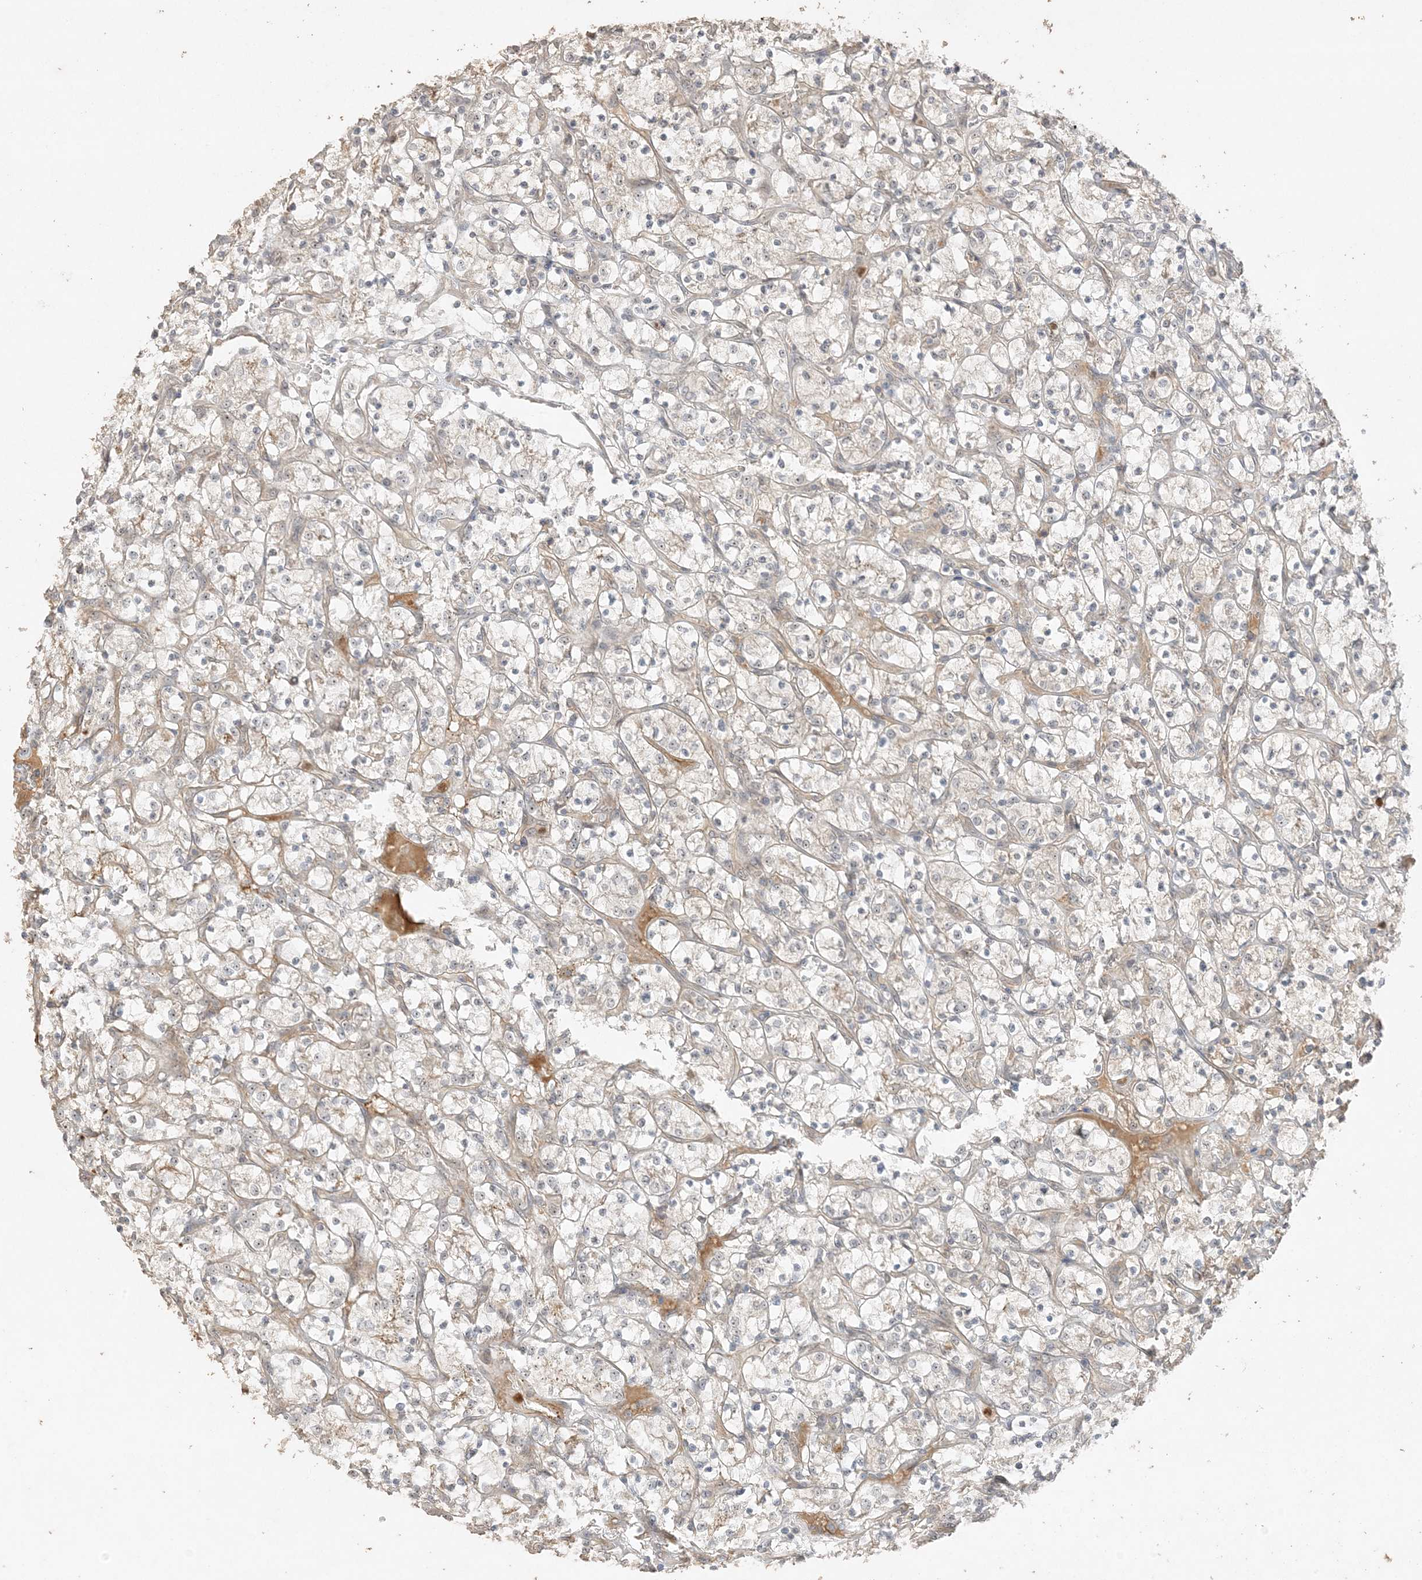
{"staining": {"intensity": "negative", "quantity": "none", "location": "none"}, "tissue": "renal cancer", "cell_type": "Tumor cells", "image_type": "cancer", "snomed": [{"axis": "morphology", "description": "Adenocarcinoma, NOS"}, {"axis": "topography", "description": "Kidney"}], "caption": "Renal cancer was stained to show a protein in brown. There is no significant expression in tumor cells.", "gene": "DDX18", "patient": {"sex": "female", "age": 69}}